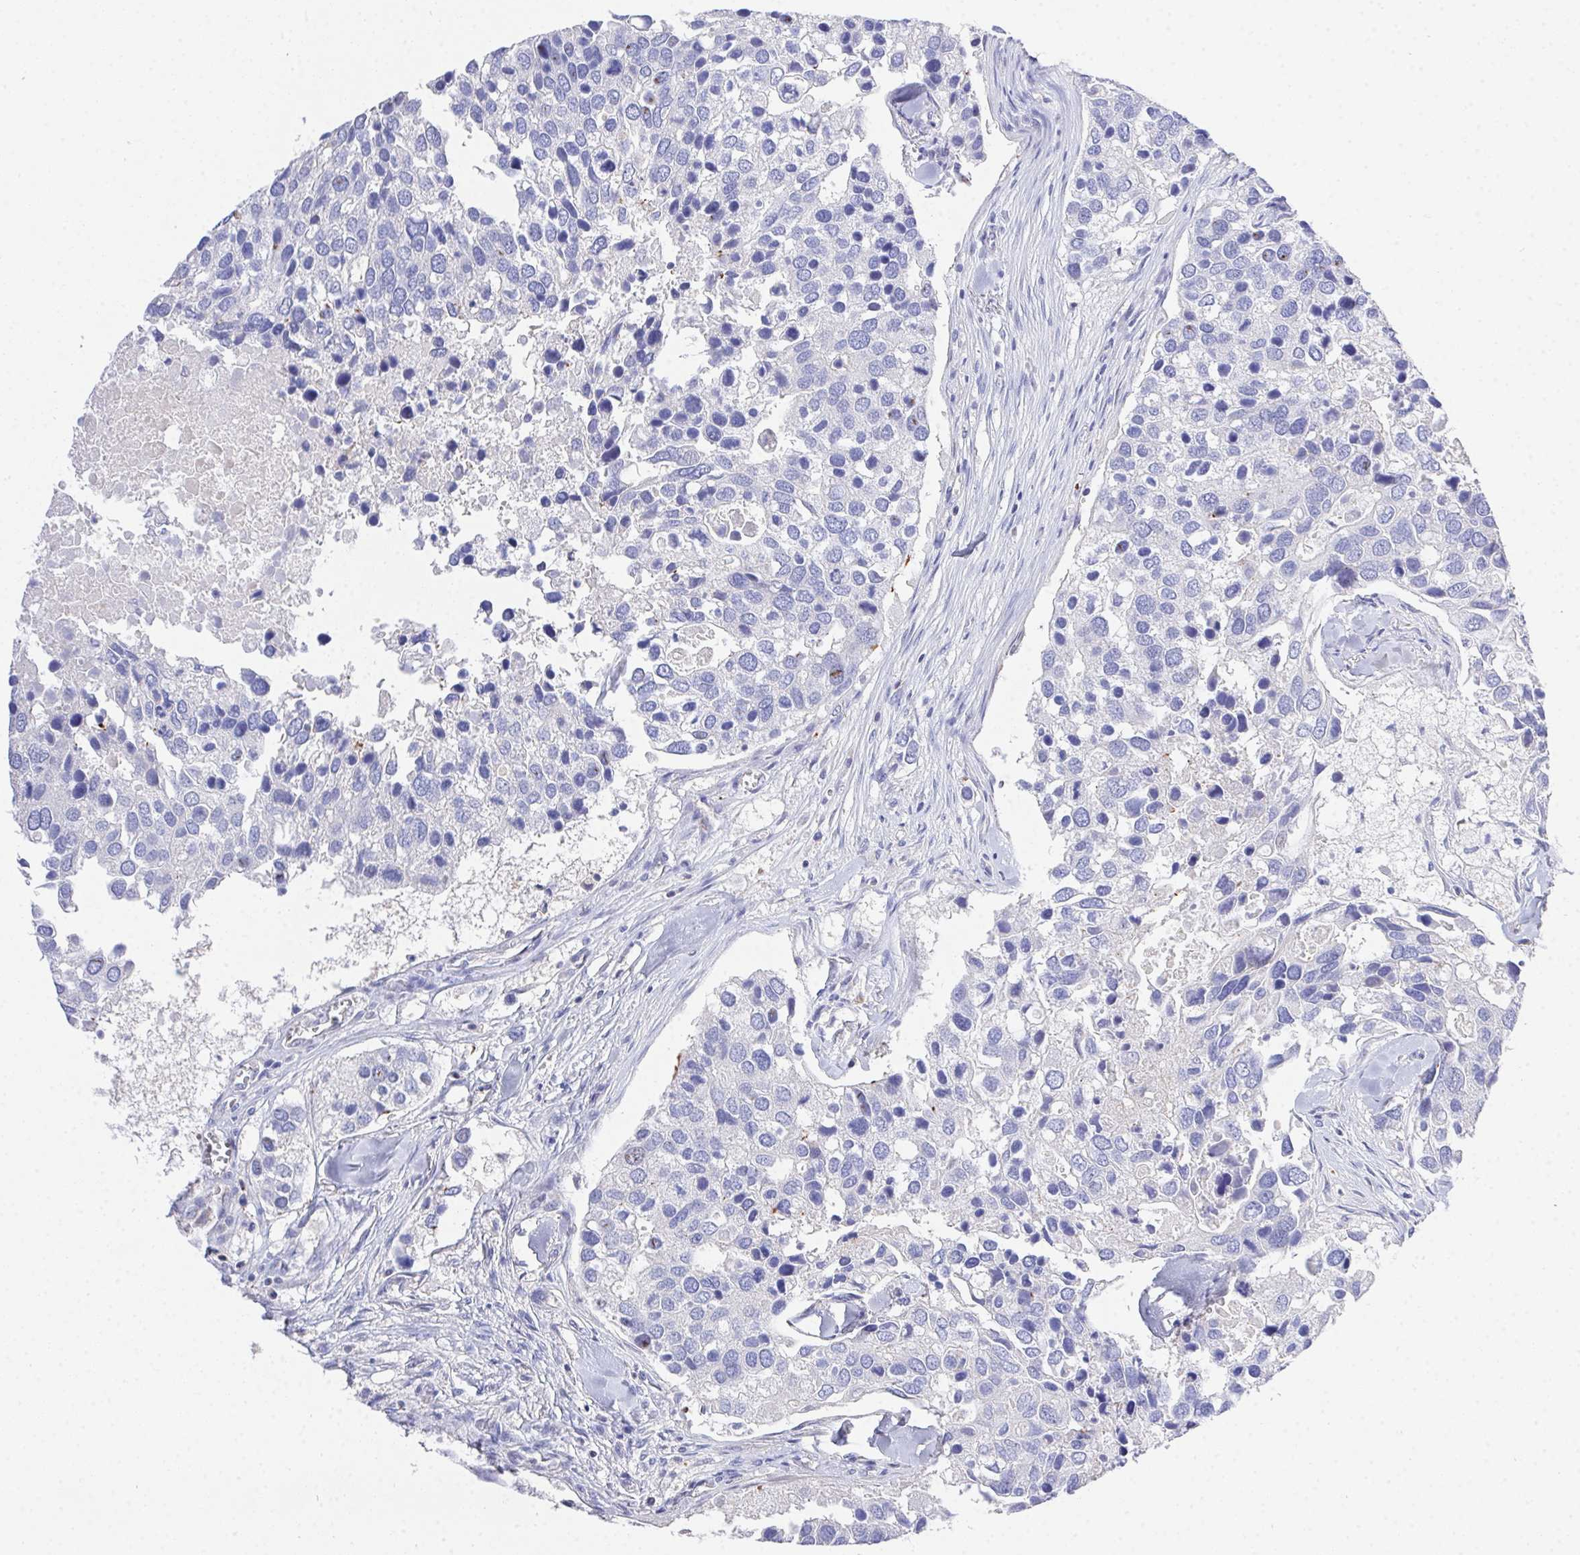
{"staining": {"intensity": "negative", "quantity": "none", "location": "none"}, "tissue": "breast cancer", "cell_type": "Tumor cells", "image_type": "cancer", "snomed": [{"axis": "morphology", "description": "Duct carcinoma"}, {"axis": "topography", "description": "Breast"}], "caption": "Tumor cells are negative for protein expression in human breast cancer (invasive ductal carcinoma).", "gene": "PRG3", "patient": {"sex": "female", "age": 83}}